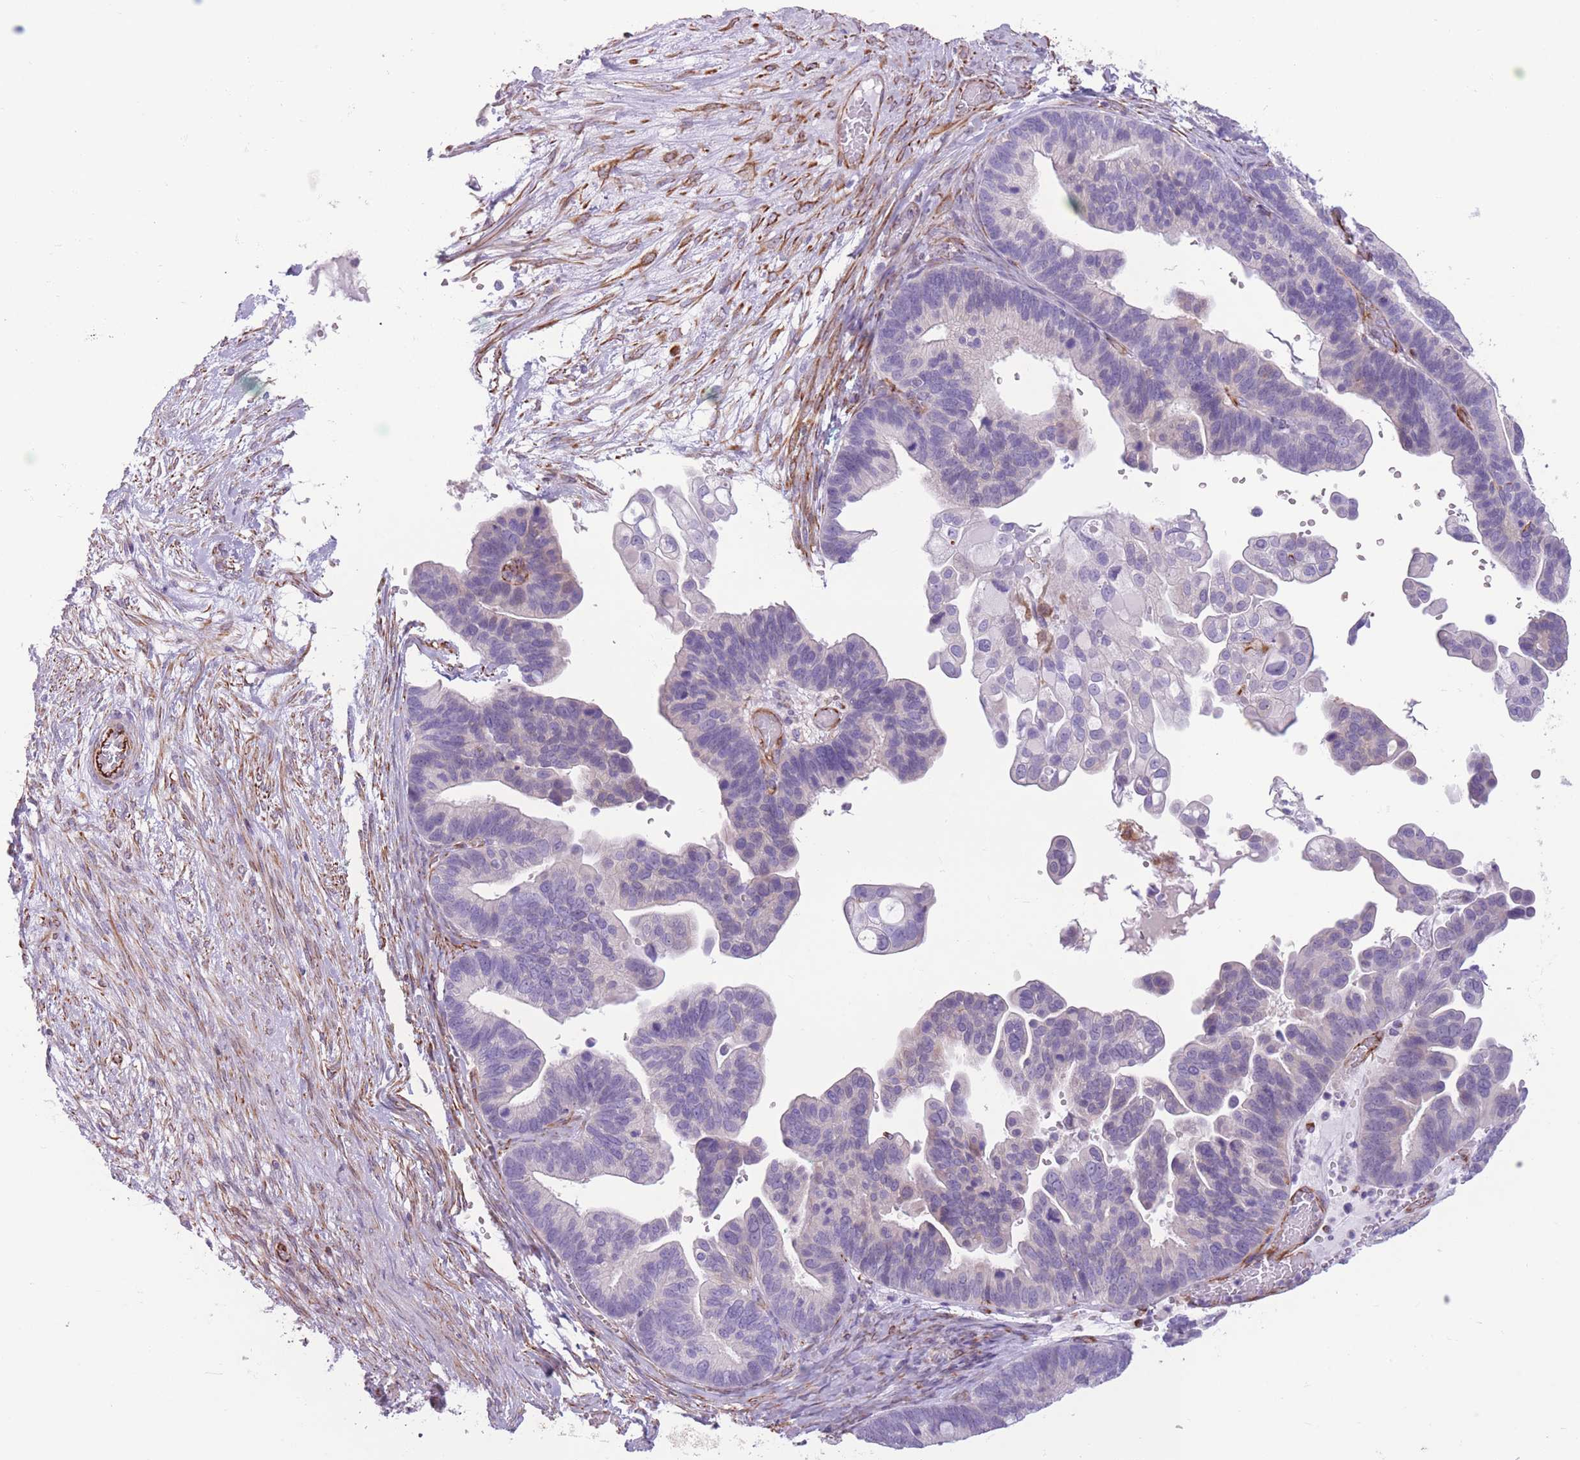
{"staining": {"intensity": "negative", "quantity": "none", "location": "none"}, "tissue": "ovarian cancer", "cell_type": "Tumor cells", "image_type": "cancer", "snomed": [{"axis": "morphology", "description": "Cystadenocarcinoma, serous, NOS"}, {"axis": "topography", "description": "Ovary"}], "caption": "The micrograph reveals no staining of tumor cells in ovarian serous cystadenocarcinoma.", "gene": "PTCD1", "patient": {"sex": "female", "age": 56}}